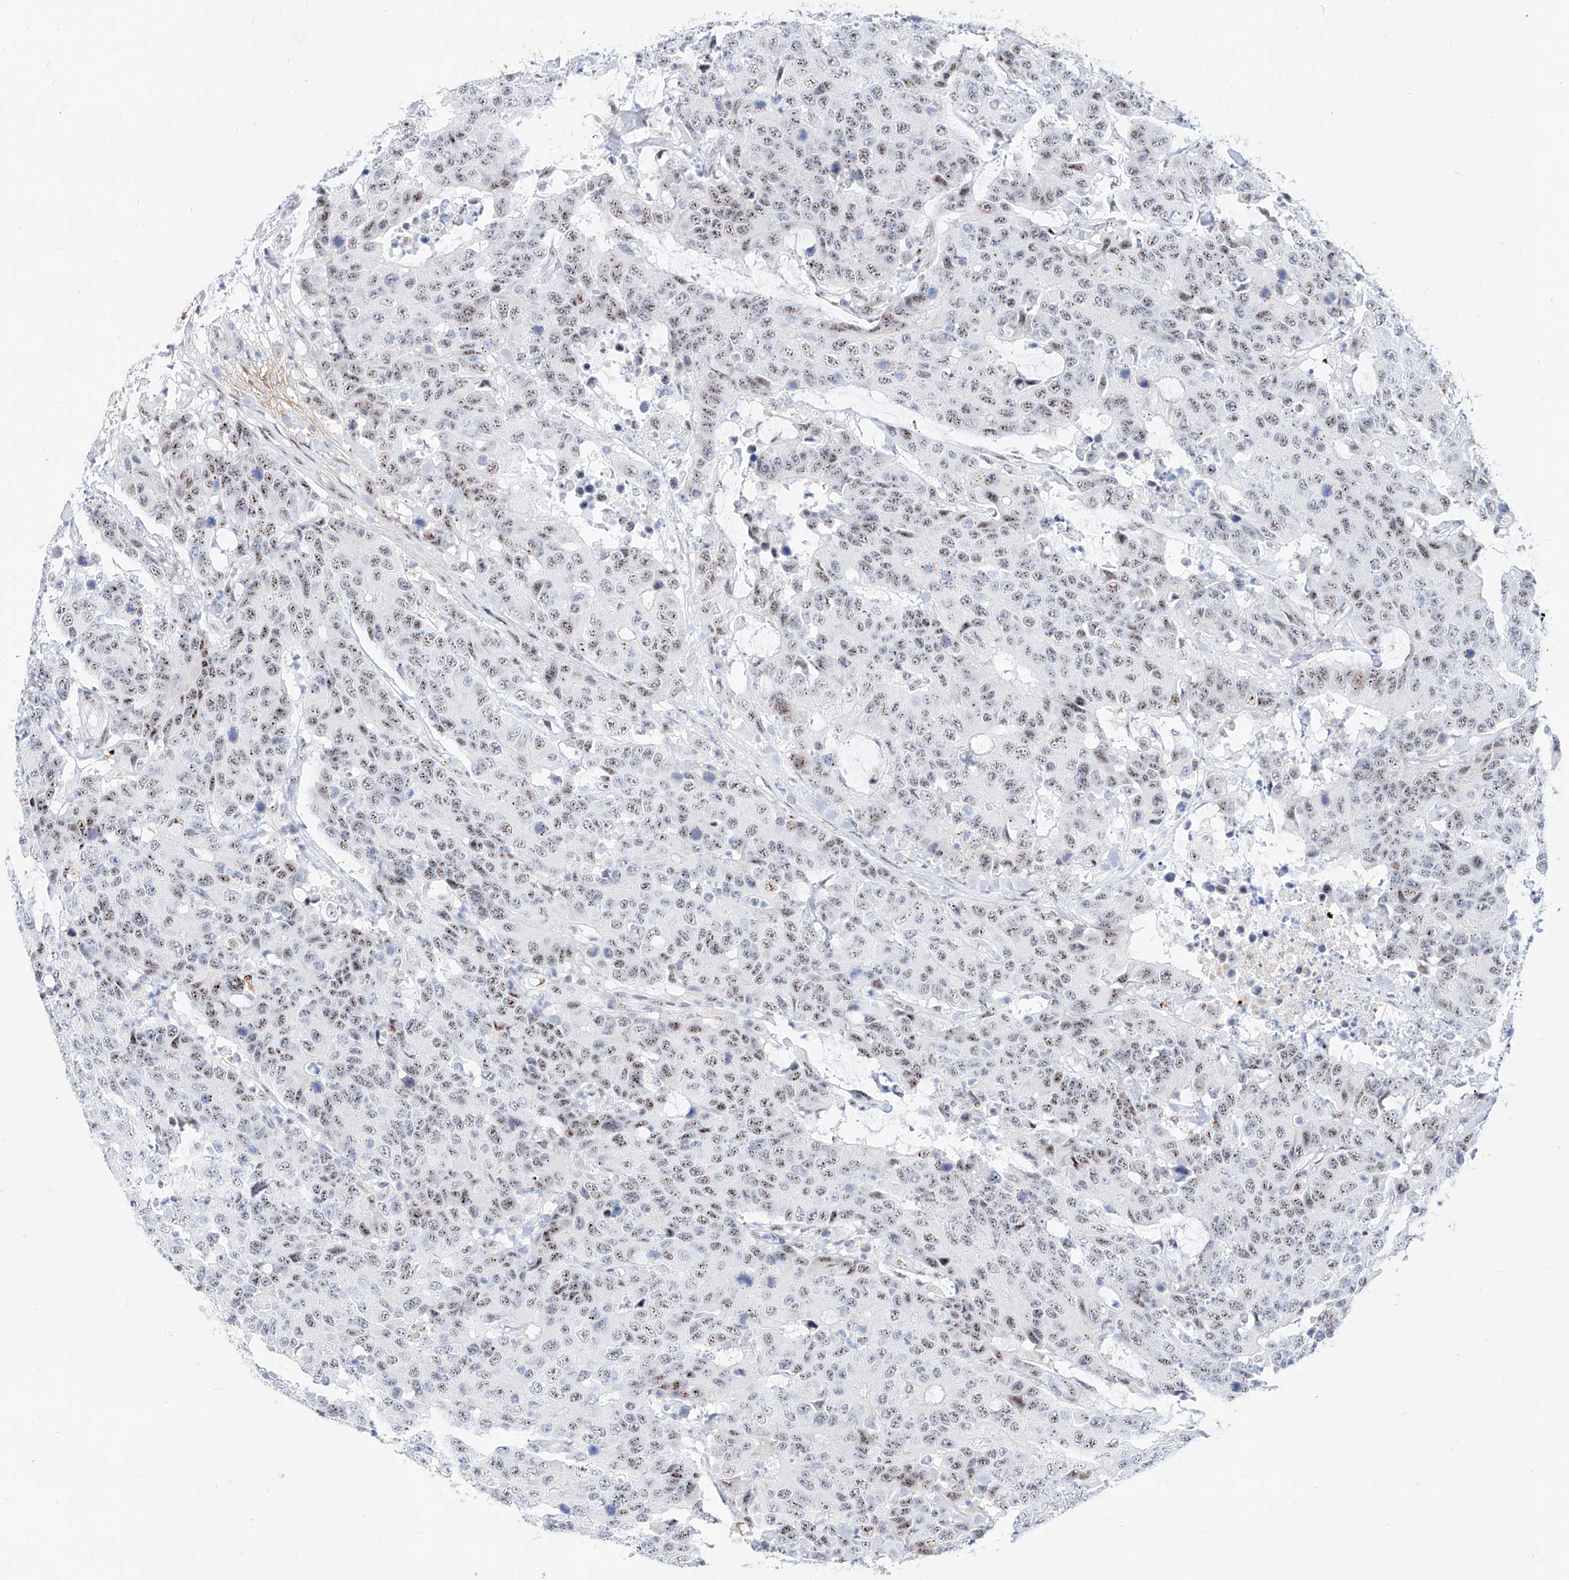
{"staining": {"intensity": "moderate", "quantity": ">75%", "location": "nuclear"}, "tissue": "colorectal cancer", "cell_type": "Tumor cells", "image_type": "cancer", "snomed": [{"axis": "morphology", "description": "Adenocarcinoma, NOS"}, {"axis": "topography", "description": "Colon"}], "caption": "Protein staining of colorectal cancer (adenocarcinoma) tissue demonstrates moderate nuclear staining in about >75% of tumor cells.", "gene": "ZFP42", "patient": {"sex": "female", "age": 86}}